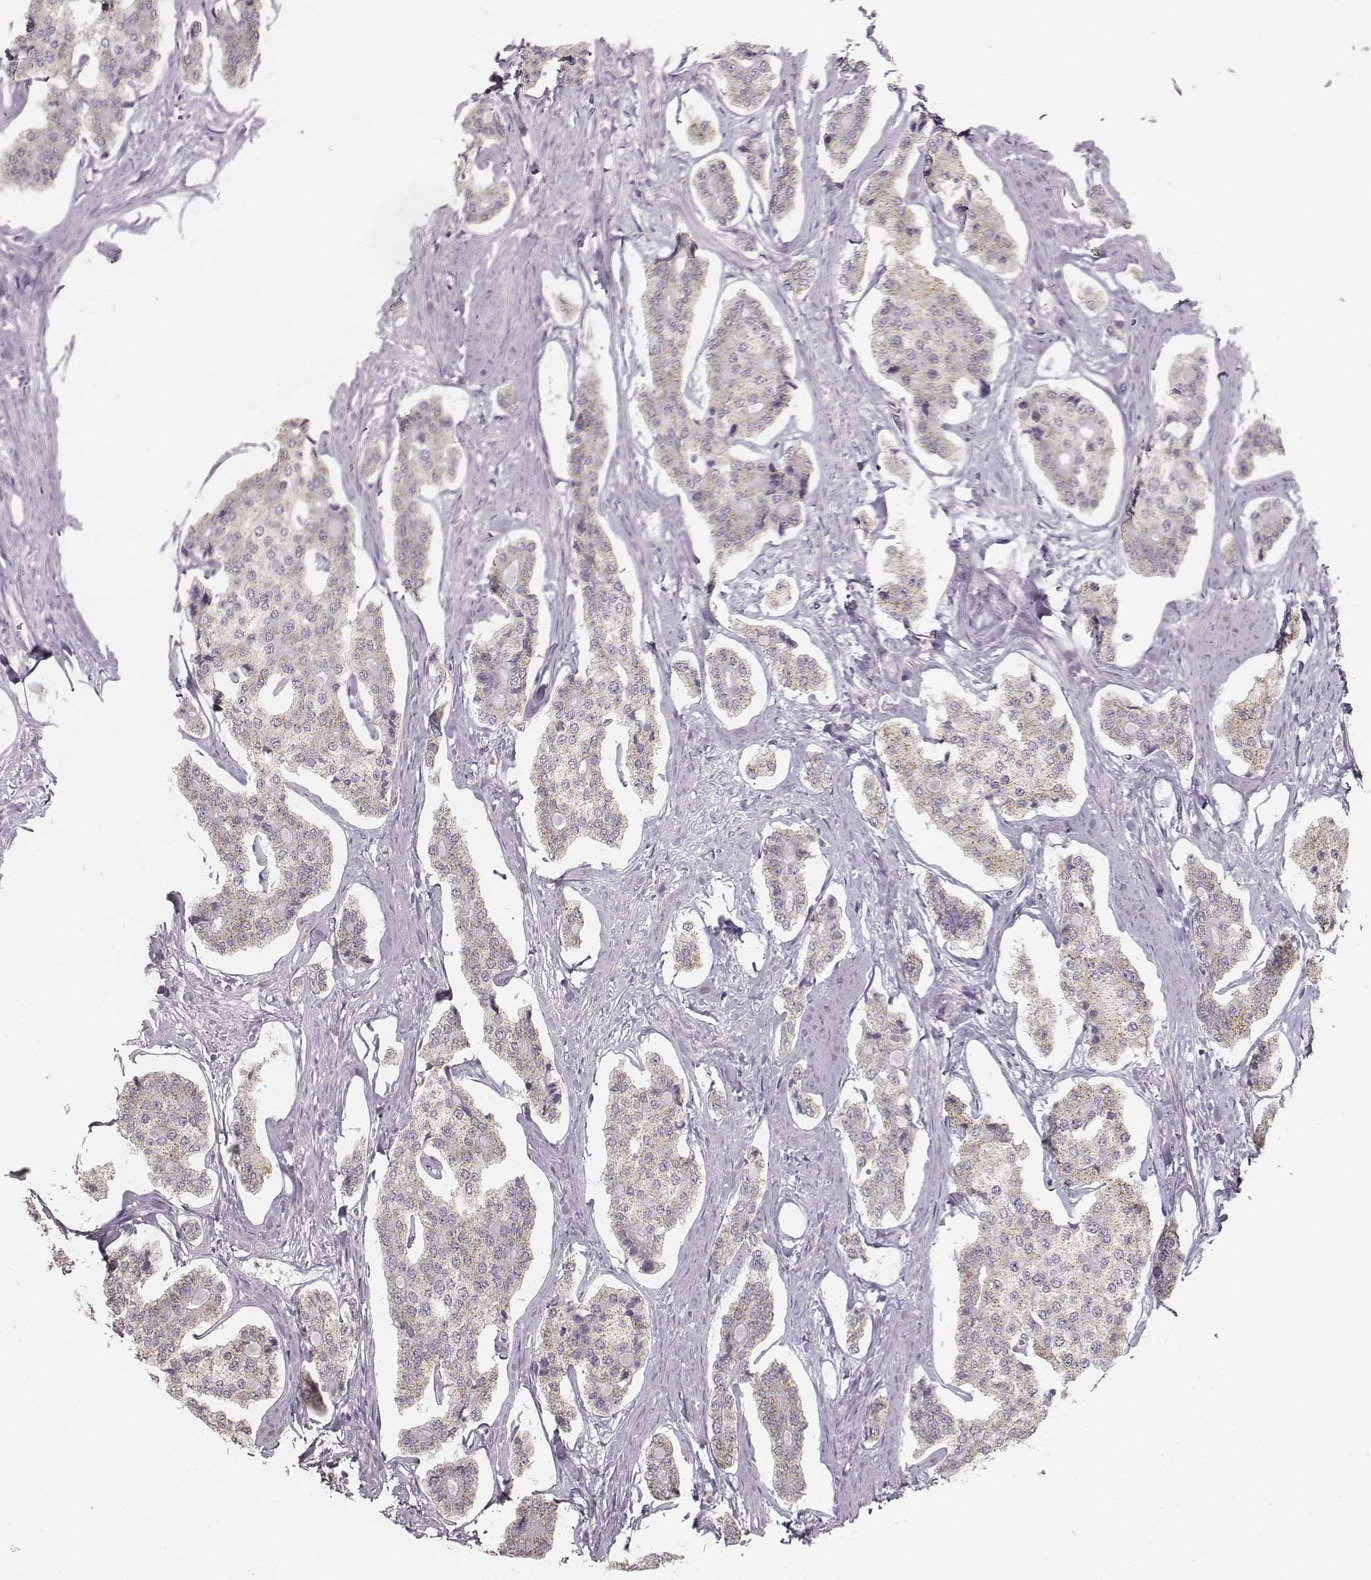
{"staining": {"intensity": "weak", "quantity": "25%-75%", "location": "cytoplasmic/membranous"}, "tissue": "carcinoid", "cell_type": "Tumor cells", "image_type": "cancer", "snomed": [{"axis": "morphology", "description": "Carcinoid, malignant, NOS"}, {"axis": "topography", "description": "Small intestine"}], "caption": "Immunohistochemistry (IHC) (DAB (3,3'-diaminobenzidine)) staining of carcinoid exhibits weak cytoplasmic/membranous protein staining in approximately 25%-75% of tumor cells.", "gene": "ABCD3", "patient": {"sex": "female", "age": 65}}